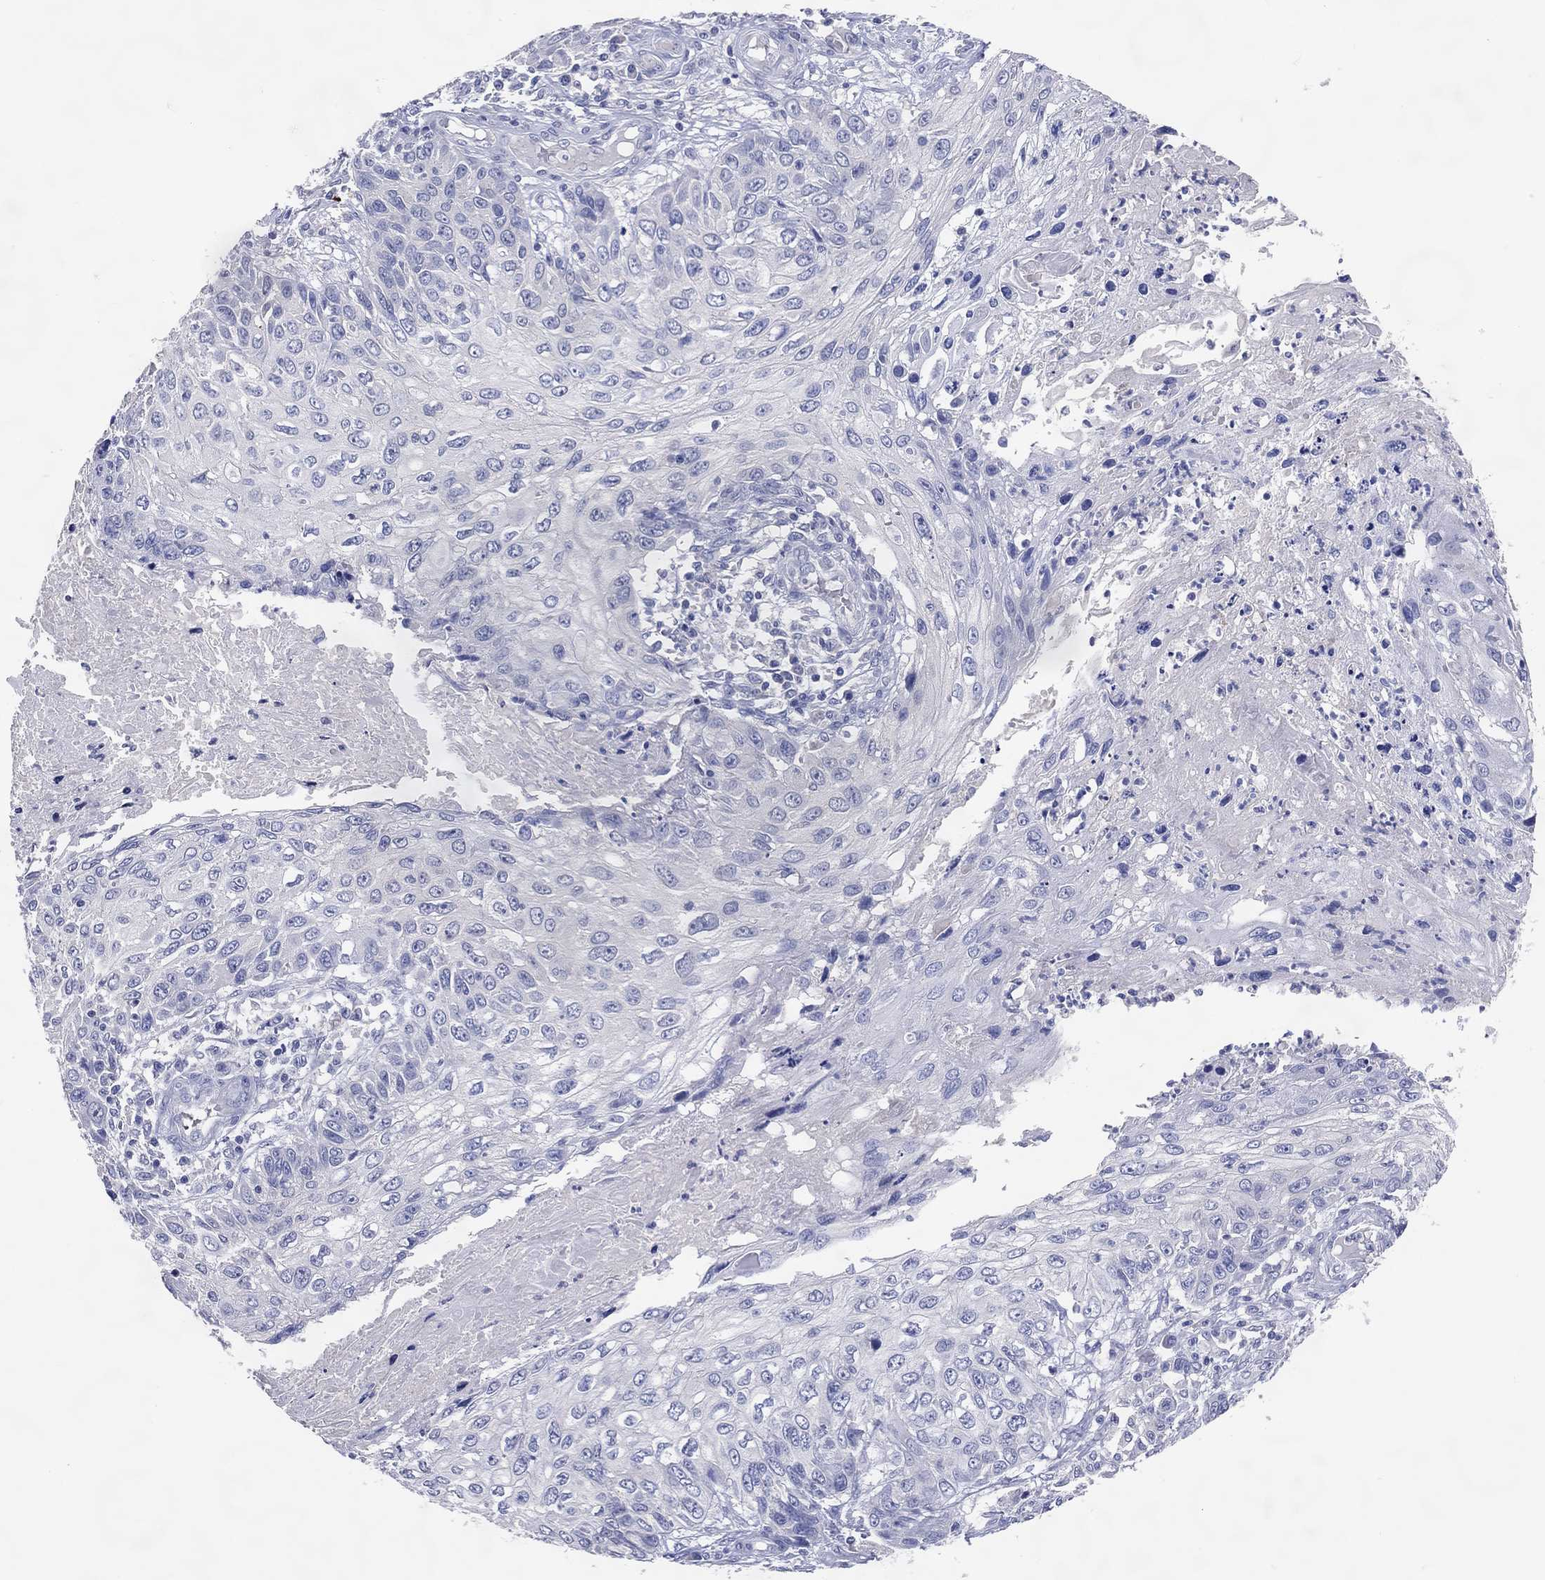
{"staining": {"intensity": "negative", "quantity": "none", "location": "none"}, "tissue": "skin cancer", "cell_type": "Tumor cells", "image_type": "cancer", "snomed": [{"axis": "morphology", "description": "Squamous cell carcinoma, NOS"}, {"axis": "topography", "description": "Skin"}], "caption": "DAB (3,3'-diaminobenzidine) immunohistochemical staining of skin cancer exhibits no significant expression in tumor cells.", "gene": "DNAH6", "patient": {"sex": "male", "age": 92}}